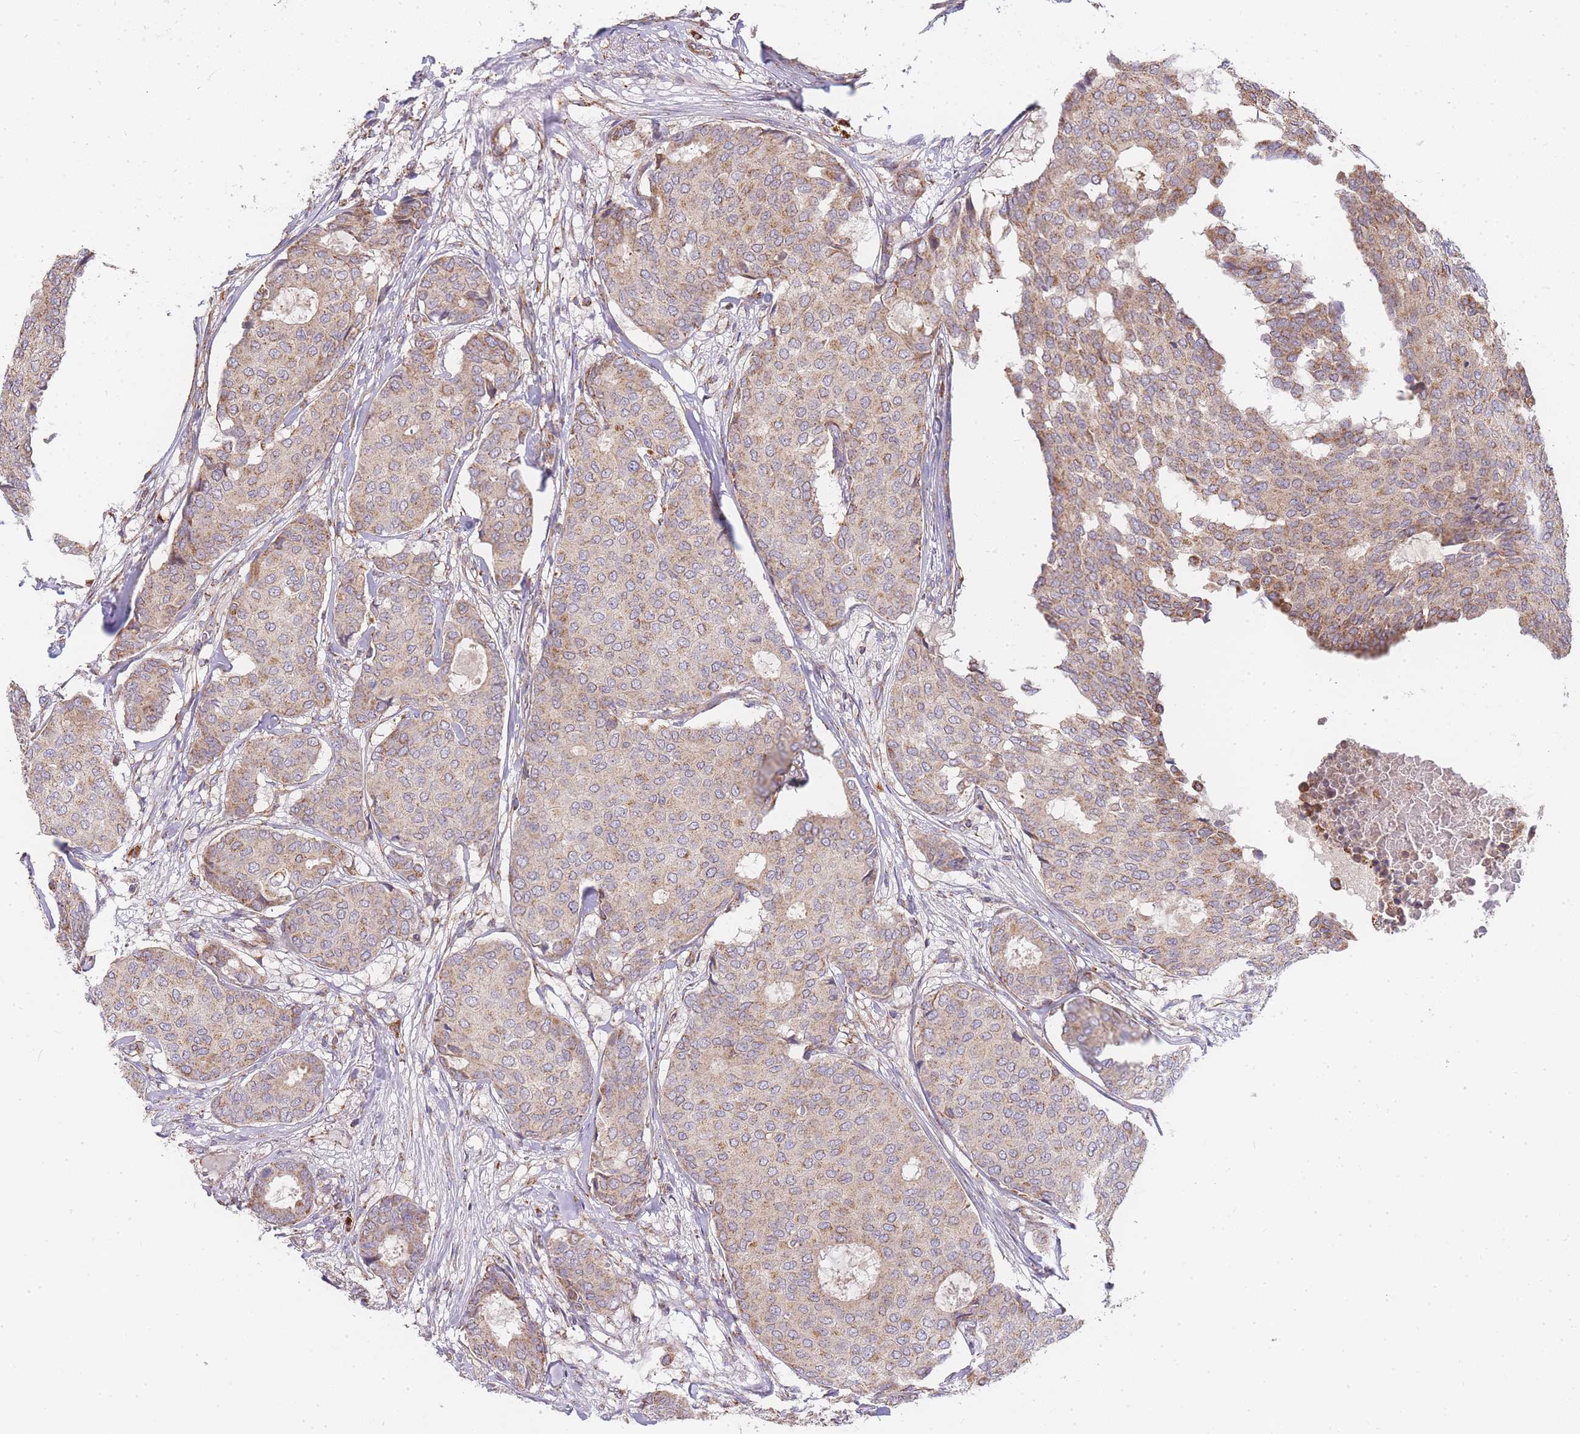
{"staining": {"intensity": "moderate", "quantity": ">75%", "location": "cytoplasmic/membranous"}, "tissue": "breast cancer", "cell_type": "Tumor cells", "image_type": "cancer", "snomed": [{"axis": "morphology", "description": "Duct carcinoma"}, {"axis": "topography", "description": "Breast"}], "caption": "Brown immunohistochemical staining in breast cancer displays moderate cytoplasmic/membranous staining in approximately >75% of tumor cells.", "gene": "ADCY9", "patient": {"sex": "female", "age": 75}}